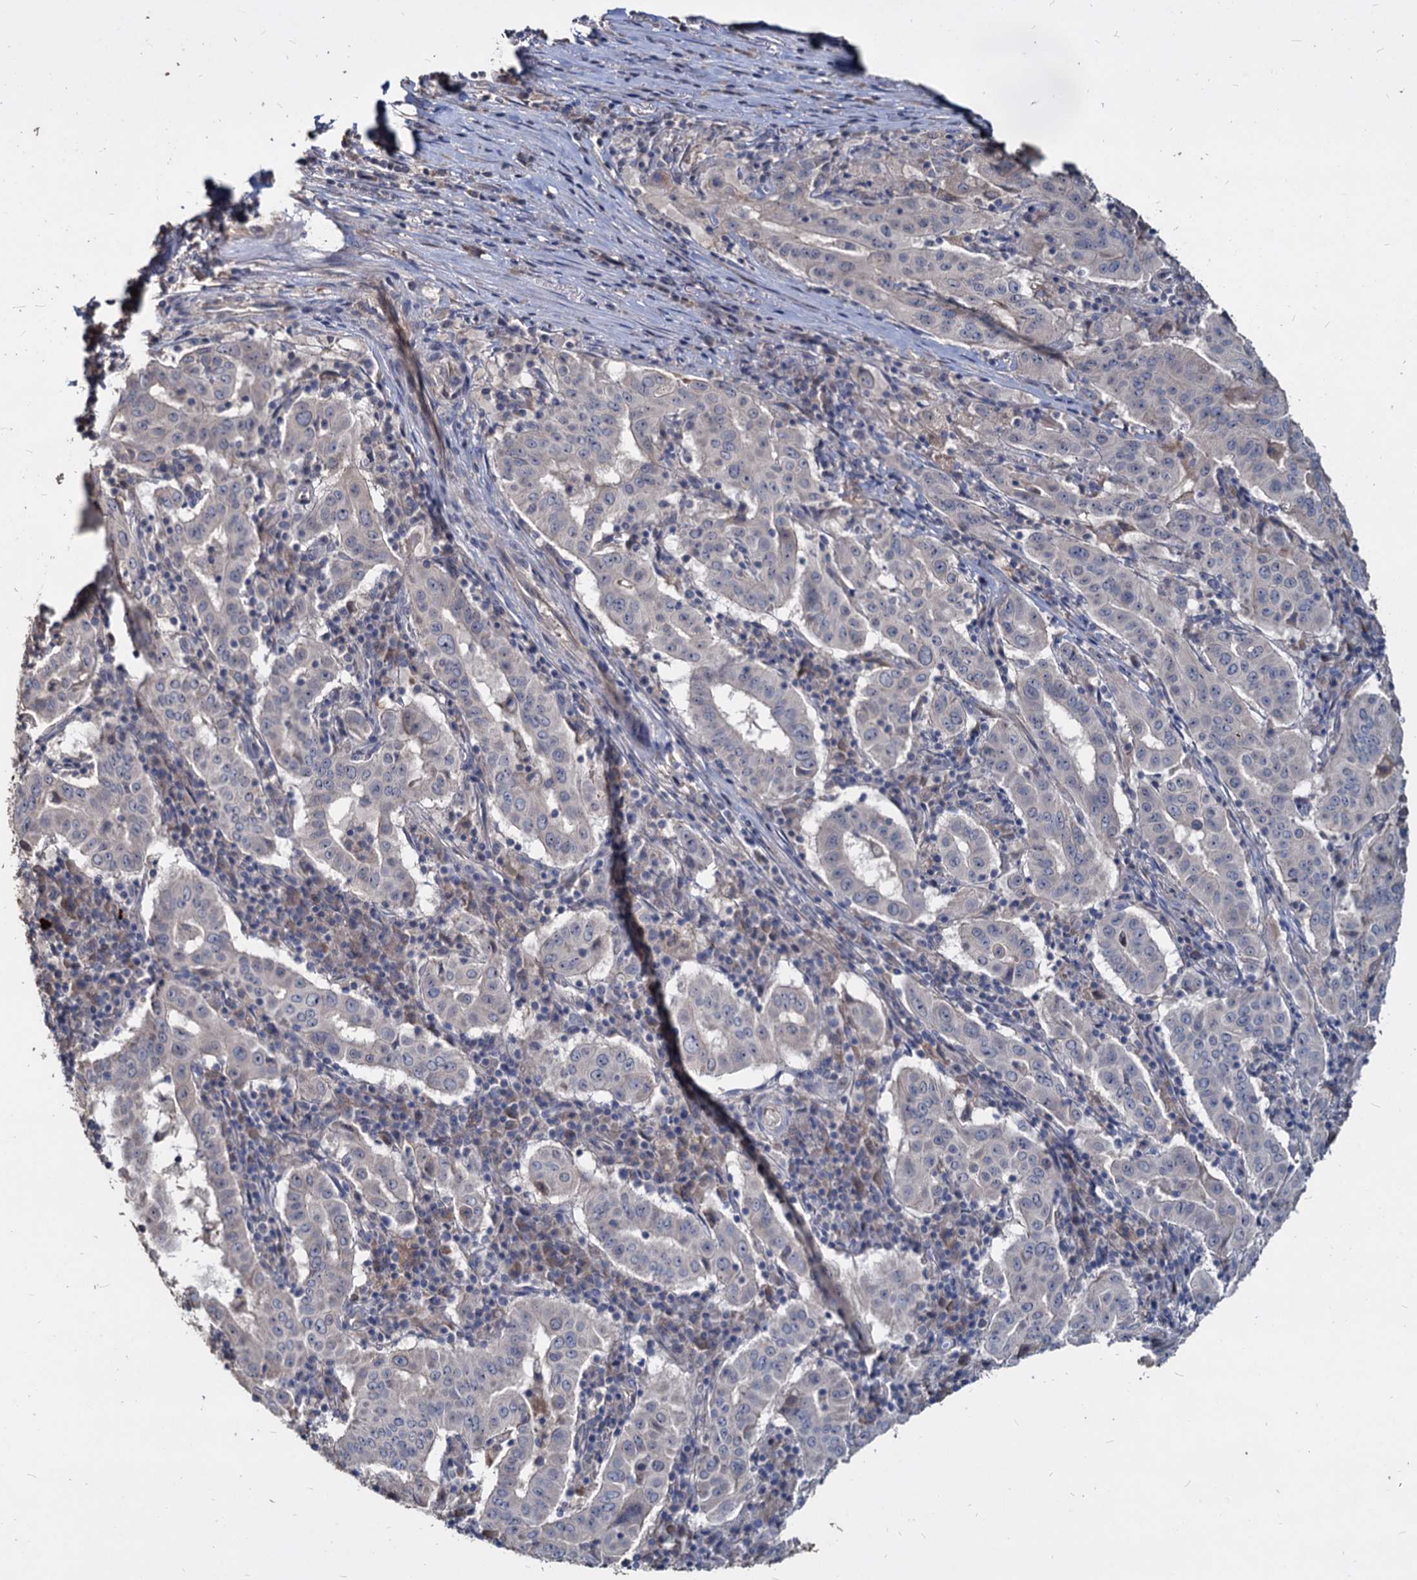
{"staining": {"intensity": "negative", "quantity": "none", "location": "none"}, "tissue": "pancreatic cancer", "cell_type": "Tumor cells", "image_type": "cancer", "snomed": [{"axis": "morphology", "description": "Adenocarcinoma, NOS"}, {"axis": "topography", "description": "Pancreas"}], "caption": "The histopathology image reveals no staining of tumor cells in pancreatic cancer (adenocarcinoma).", "gene": "DEPDC4", "patient": {"sex": "male", "age": 63}}